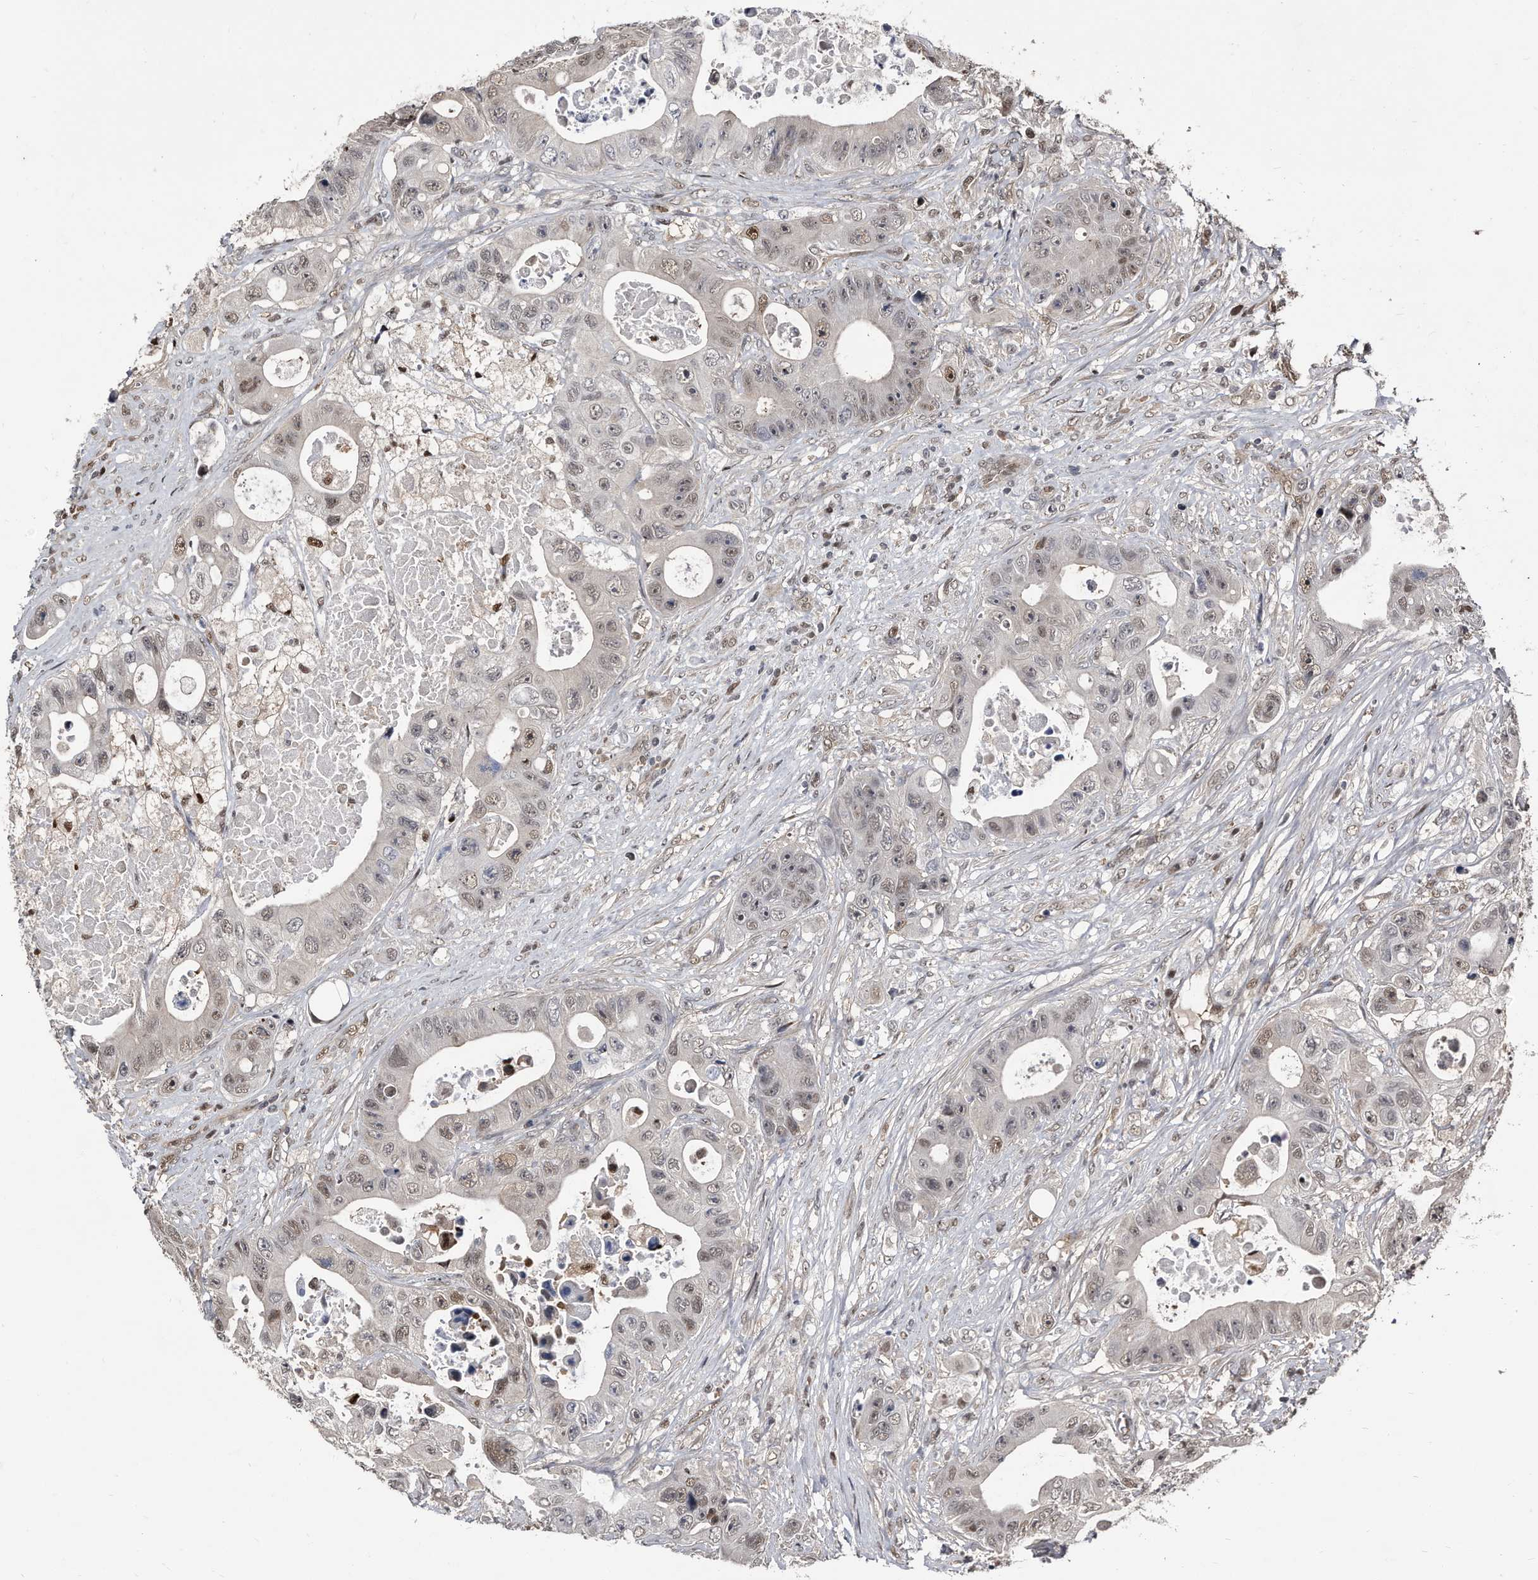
{"staining": {"intensity": "moderate", "quantity": "<25%", "location": "nuclear"}, "tissue": "colorectal cancer", "cell_type": "Tumor cells", "image_type": "cancer", "snomed": [{"axis": "morphology", "description": "Adenocarcinoma, NOS"}, {"axis": "topography", "description": "Colon"}], "caption": "Colorectal adenocarcinoma tissue displays moderate nuclear staining in approximately <25% of tumor cells, visualized by immunohistochemistry.", "gene": "RAD23B", "patient": {"sex": "female", "age": 46}}